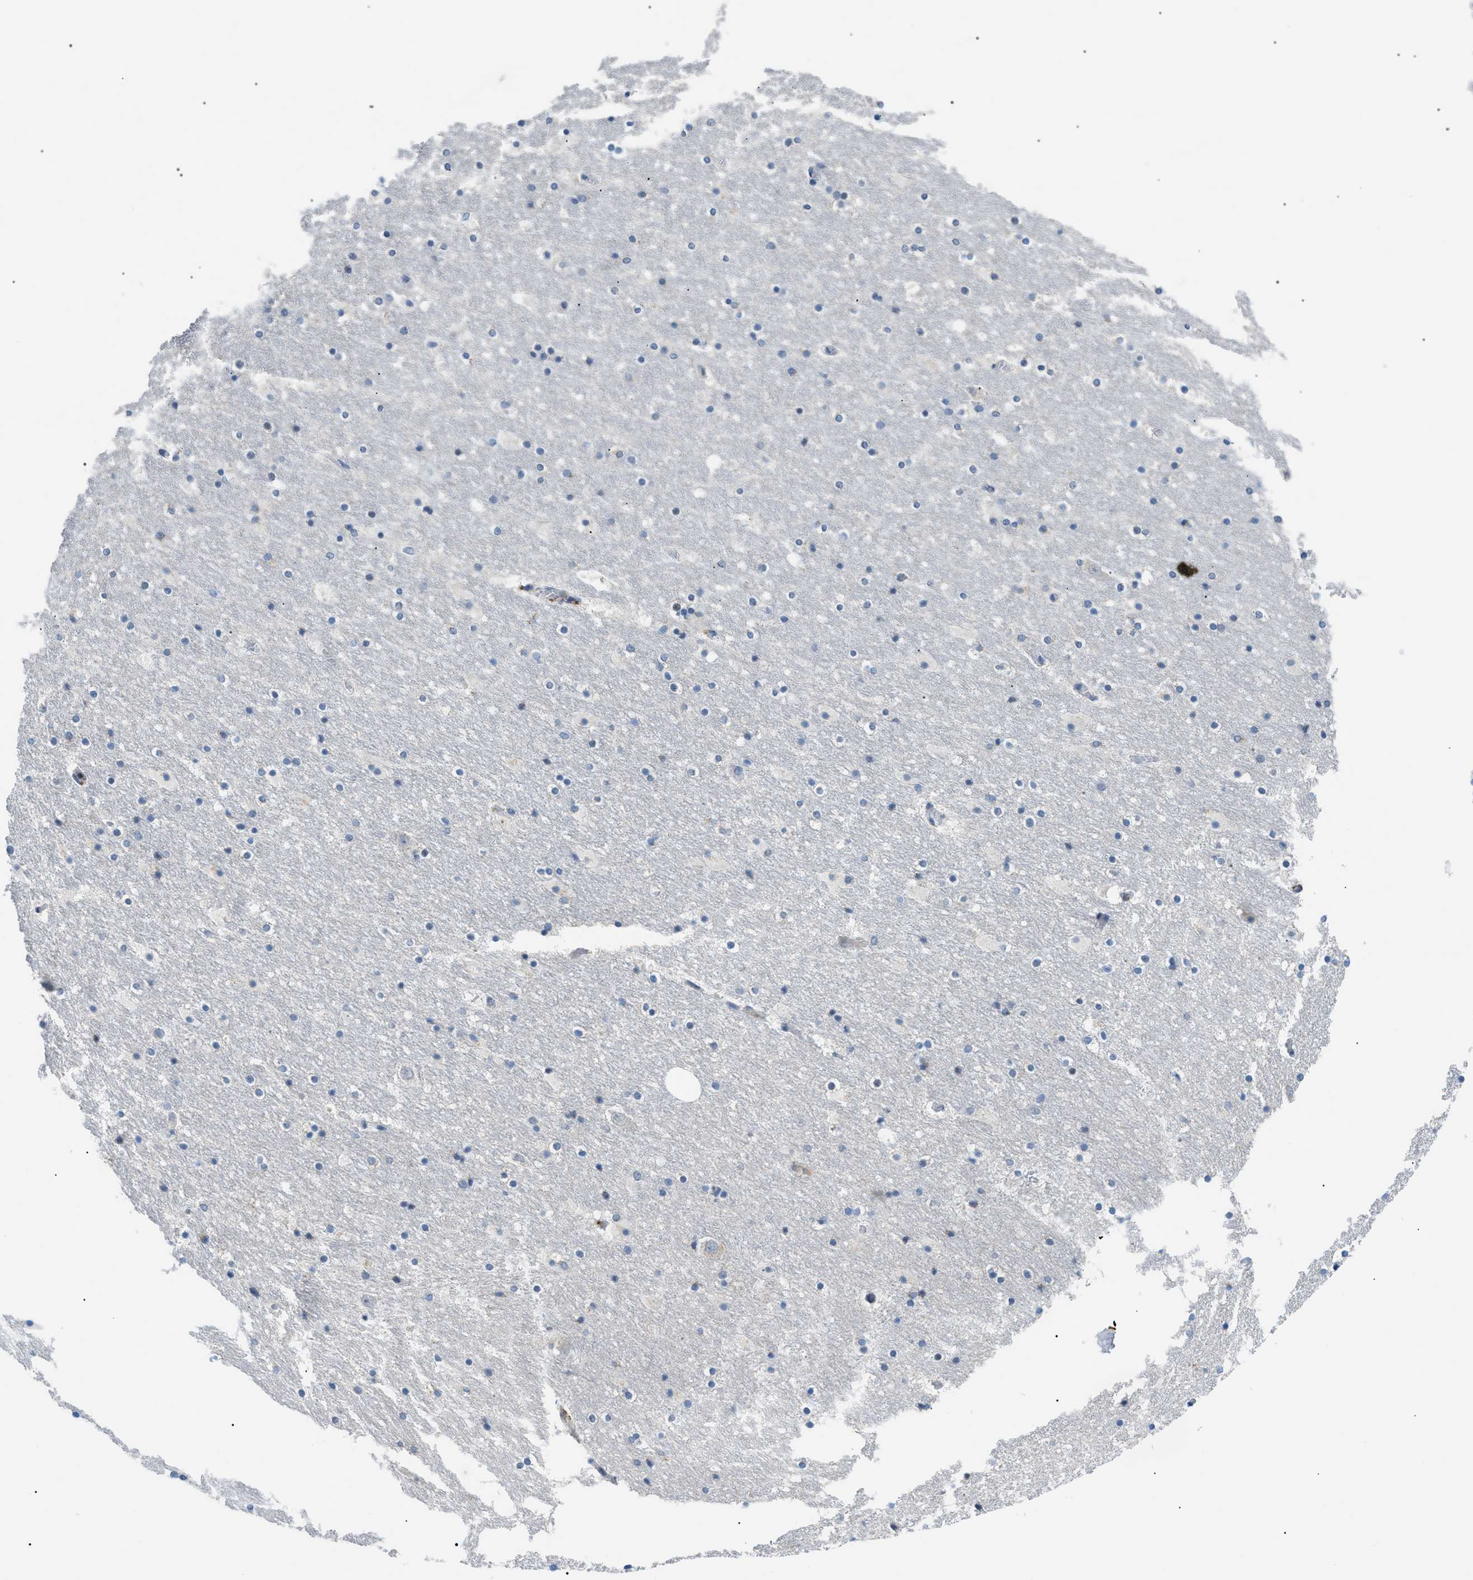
{"staining": {"intensity": "moderate", "quantity": "<25%", "location": "cytoplasmic/membranous"}, "tissue": "hippocampus", "cell_type": "Glial cells", "image_type": "normal", "snomed": [{"axis": "morphology", "description": "Normal tissue, NOS"}, {"axis": "topography", "description": "Hippocampus"}], "caption": "Immunohistochemistry (IHC) (DAB) staining of benign hippocampus shows moderate cytoplasmic/membranous protein expression in about <25% of glial cells.", "gene": "SMARCC1", "patient": {"sex": "male", "age": 45}}